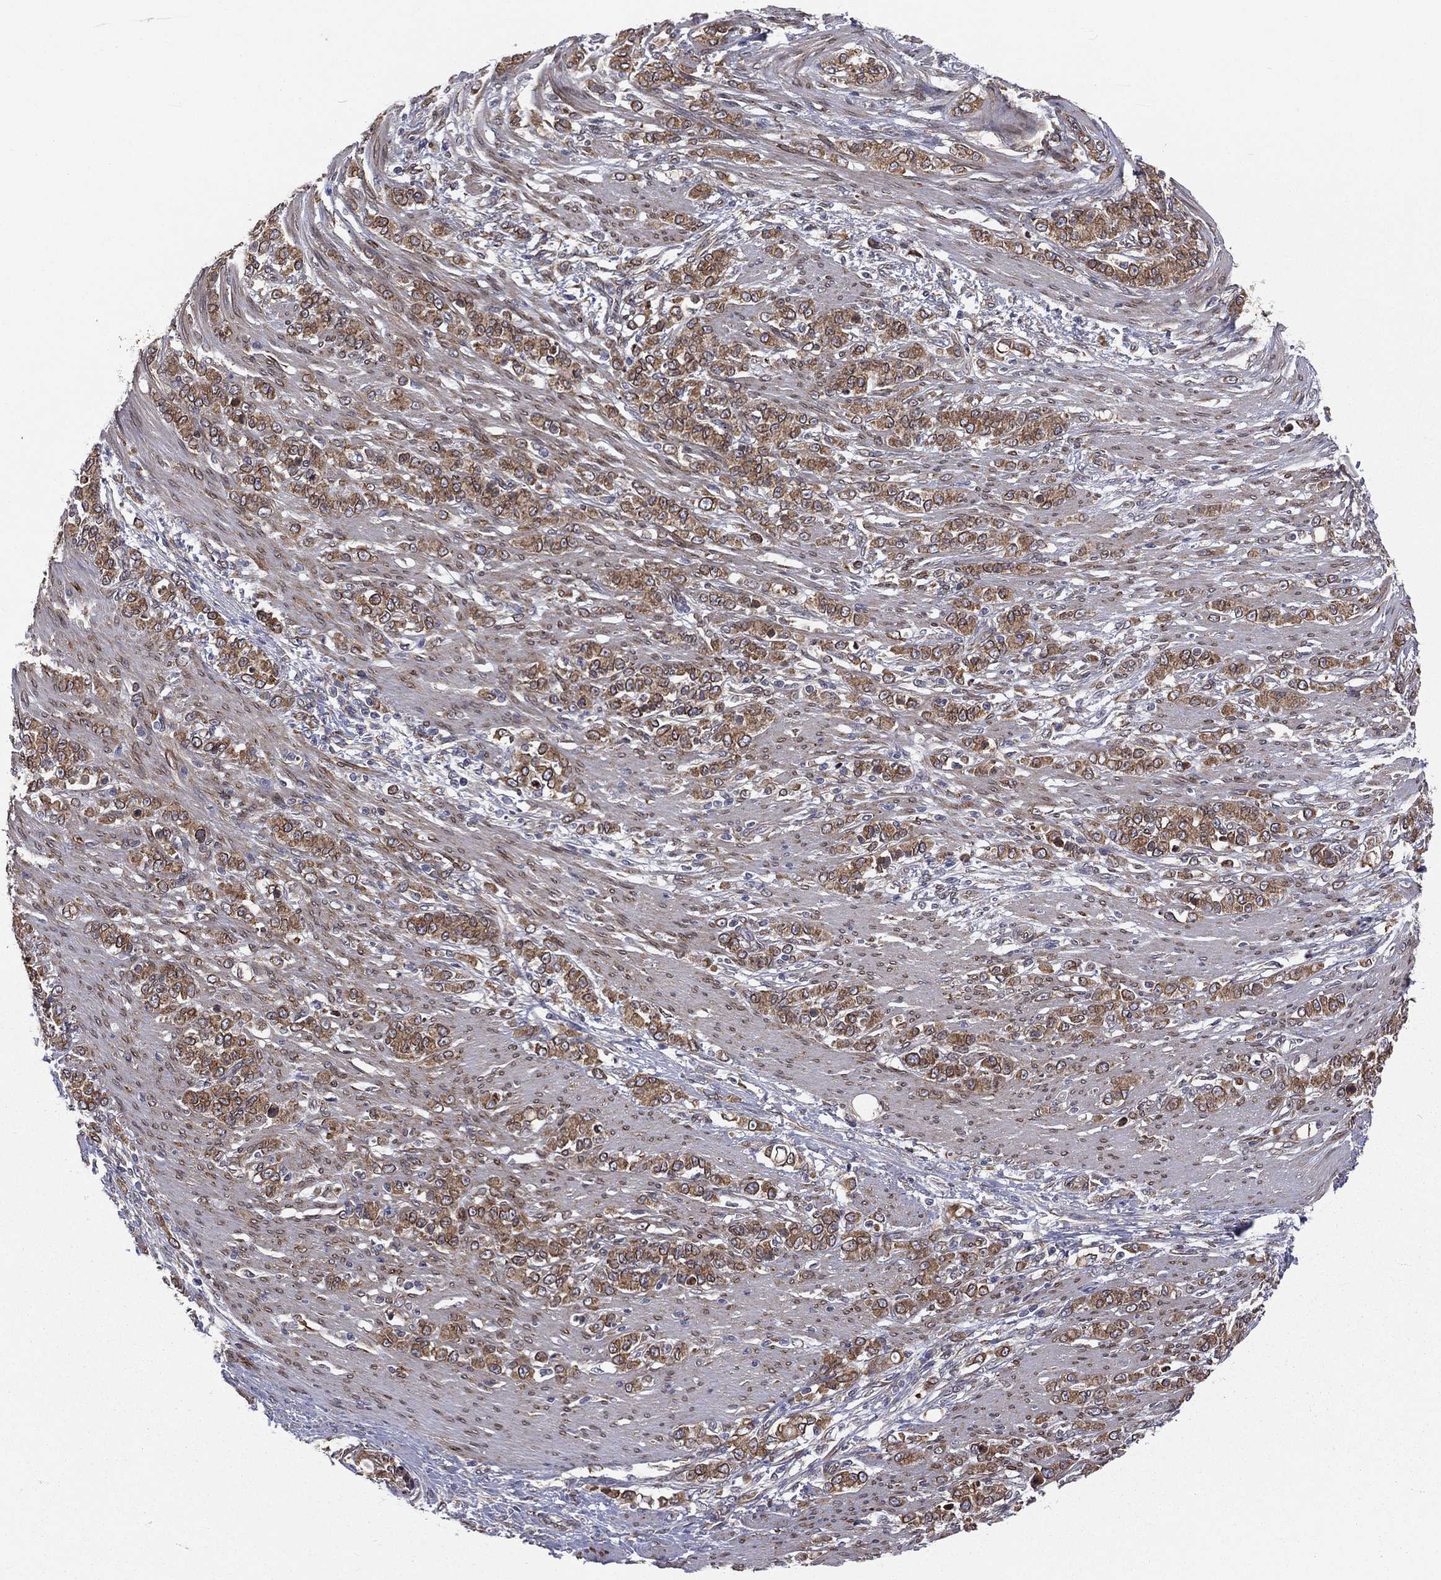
{"staining": {"intensity": "moderate", "quantity": ">75%", "location": "cytoplasmic/membranous"}, "tissue": "stomach cancer", "cell_type": "Tumor cells", "image_type": "cancer", "snomed": [{"axis": "morphology", "description": "Normal tissue, NOS"}, {"axis": "morphology", "description": "Adenocarcinoma, NOS"}, {"axis": "topography", "description": "Stomach"}], "caption": "IHC (DAB) staining of stomach cancer reveals moderate cytoplasmic/membranous protein positivity in about >75% of tumor cells. (IHC, brightfield microscopy, high magnification).", "gene": "PGRMC1", "patient": {"sex": "female", "age": 79}}